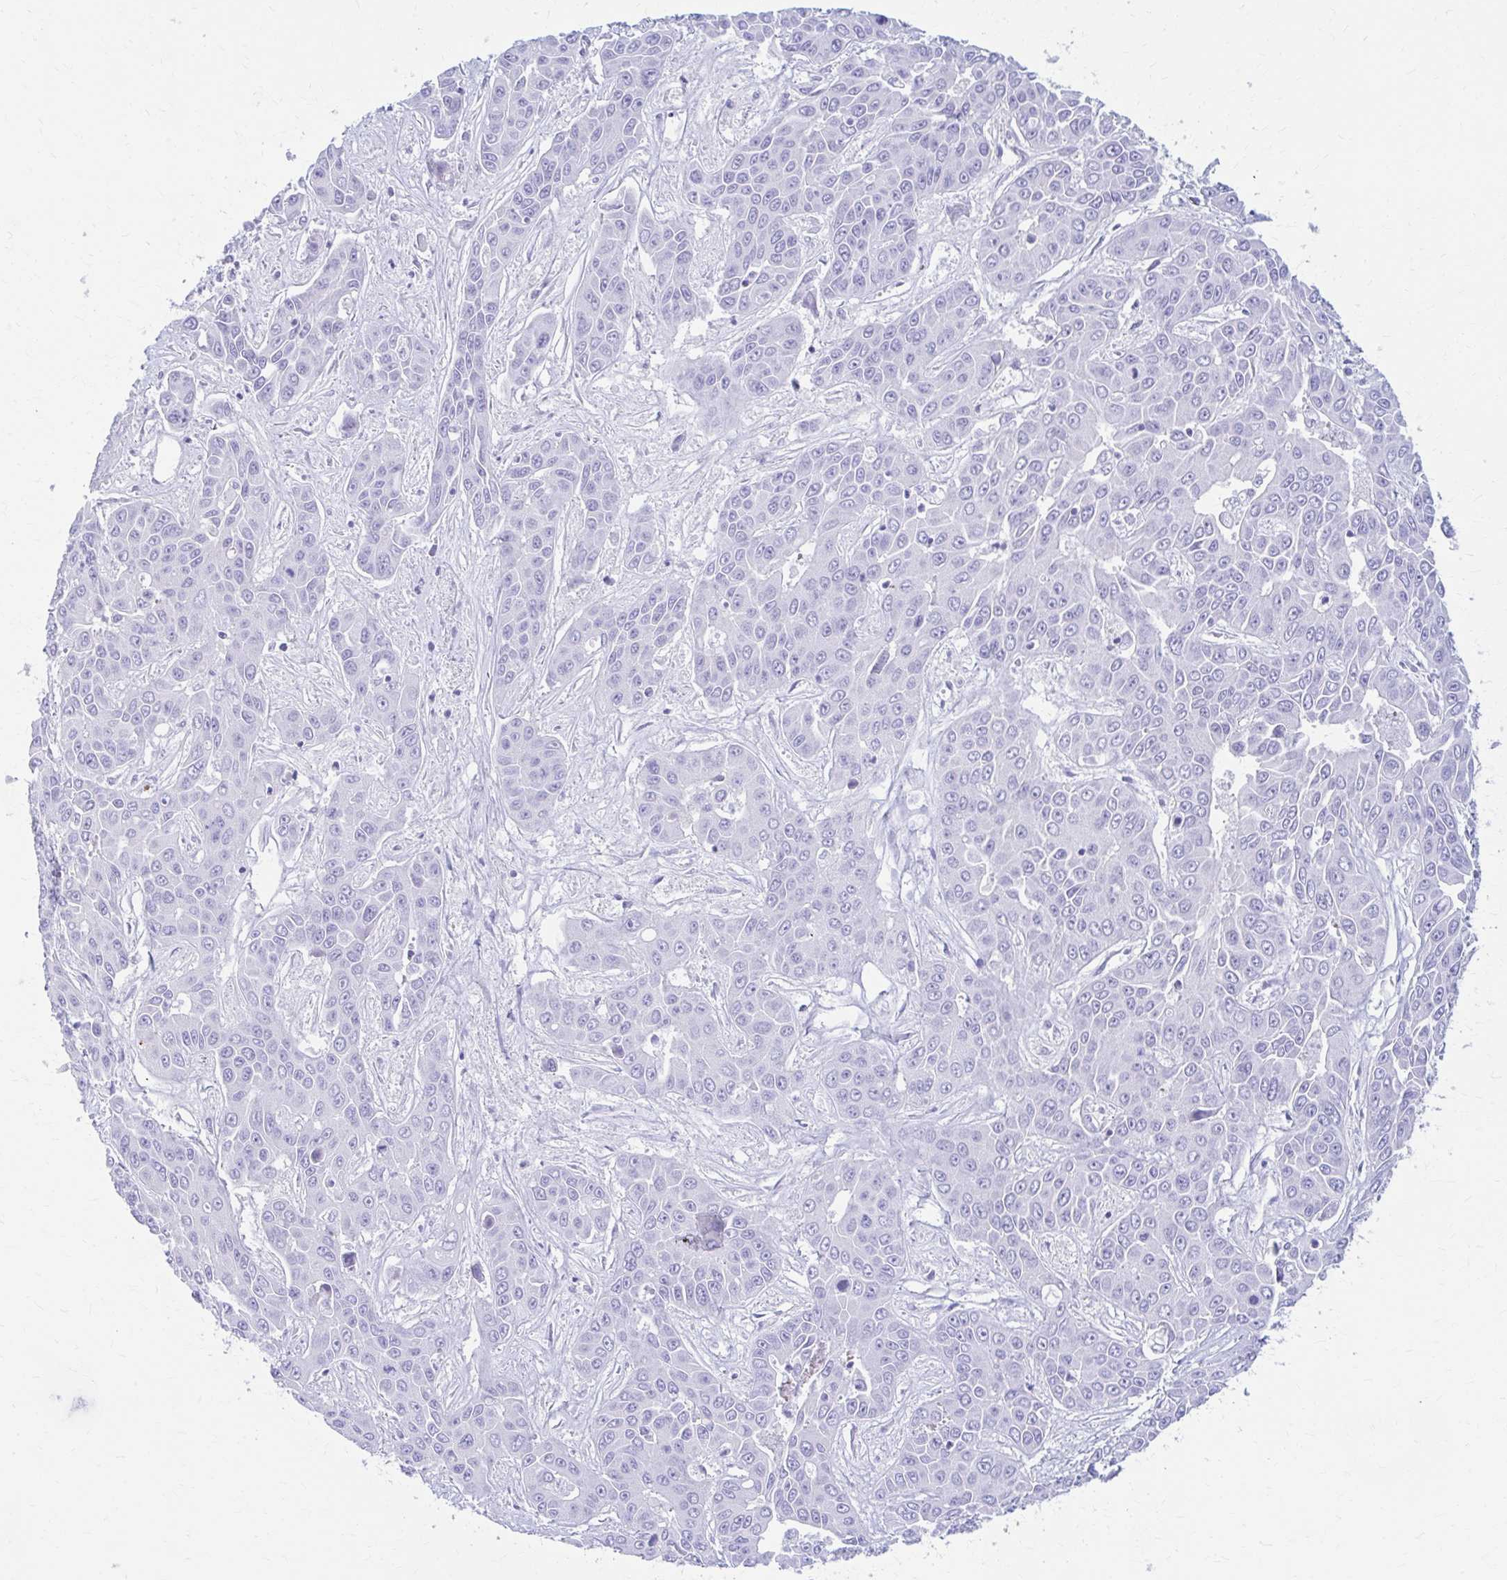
{"staining": {"intensity": "negative", "quantity": "none", "location": "none"}, "tissue": "liver cancer", "cell_type": "Tumor cells", "image_type": "cancer", "snomed": [{"axis": "morphology", "description": "Cholangiocarcinoma"}, {"axis": "topography", "description": "Liver"}], "caption": "Tumor cells show no significant protein staining in liver cholangiocarcinoma.", "gene": "NSG2", "patient": {"sex": "female", "age": 52}}